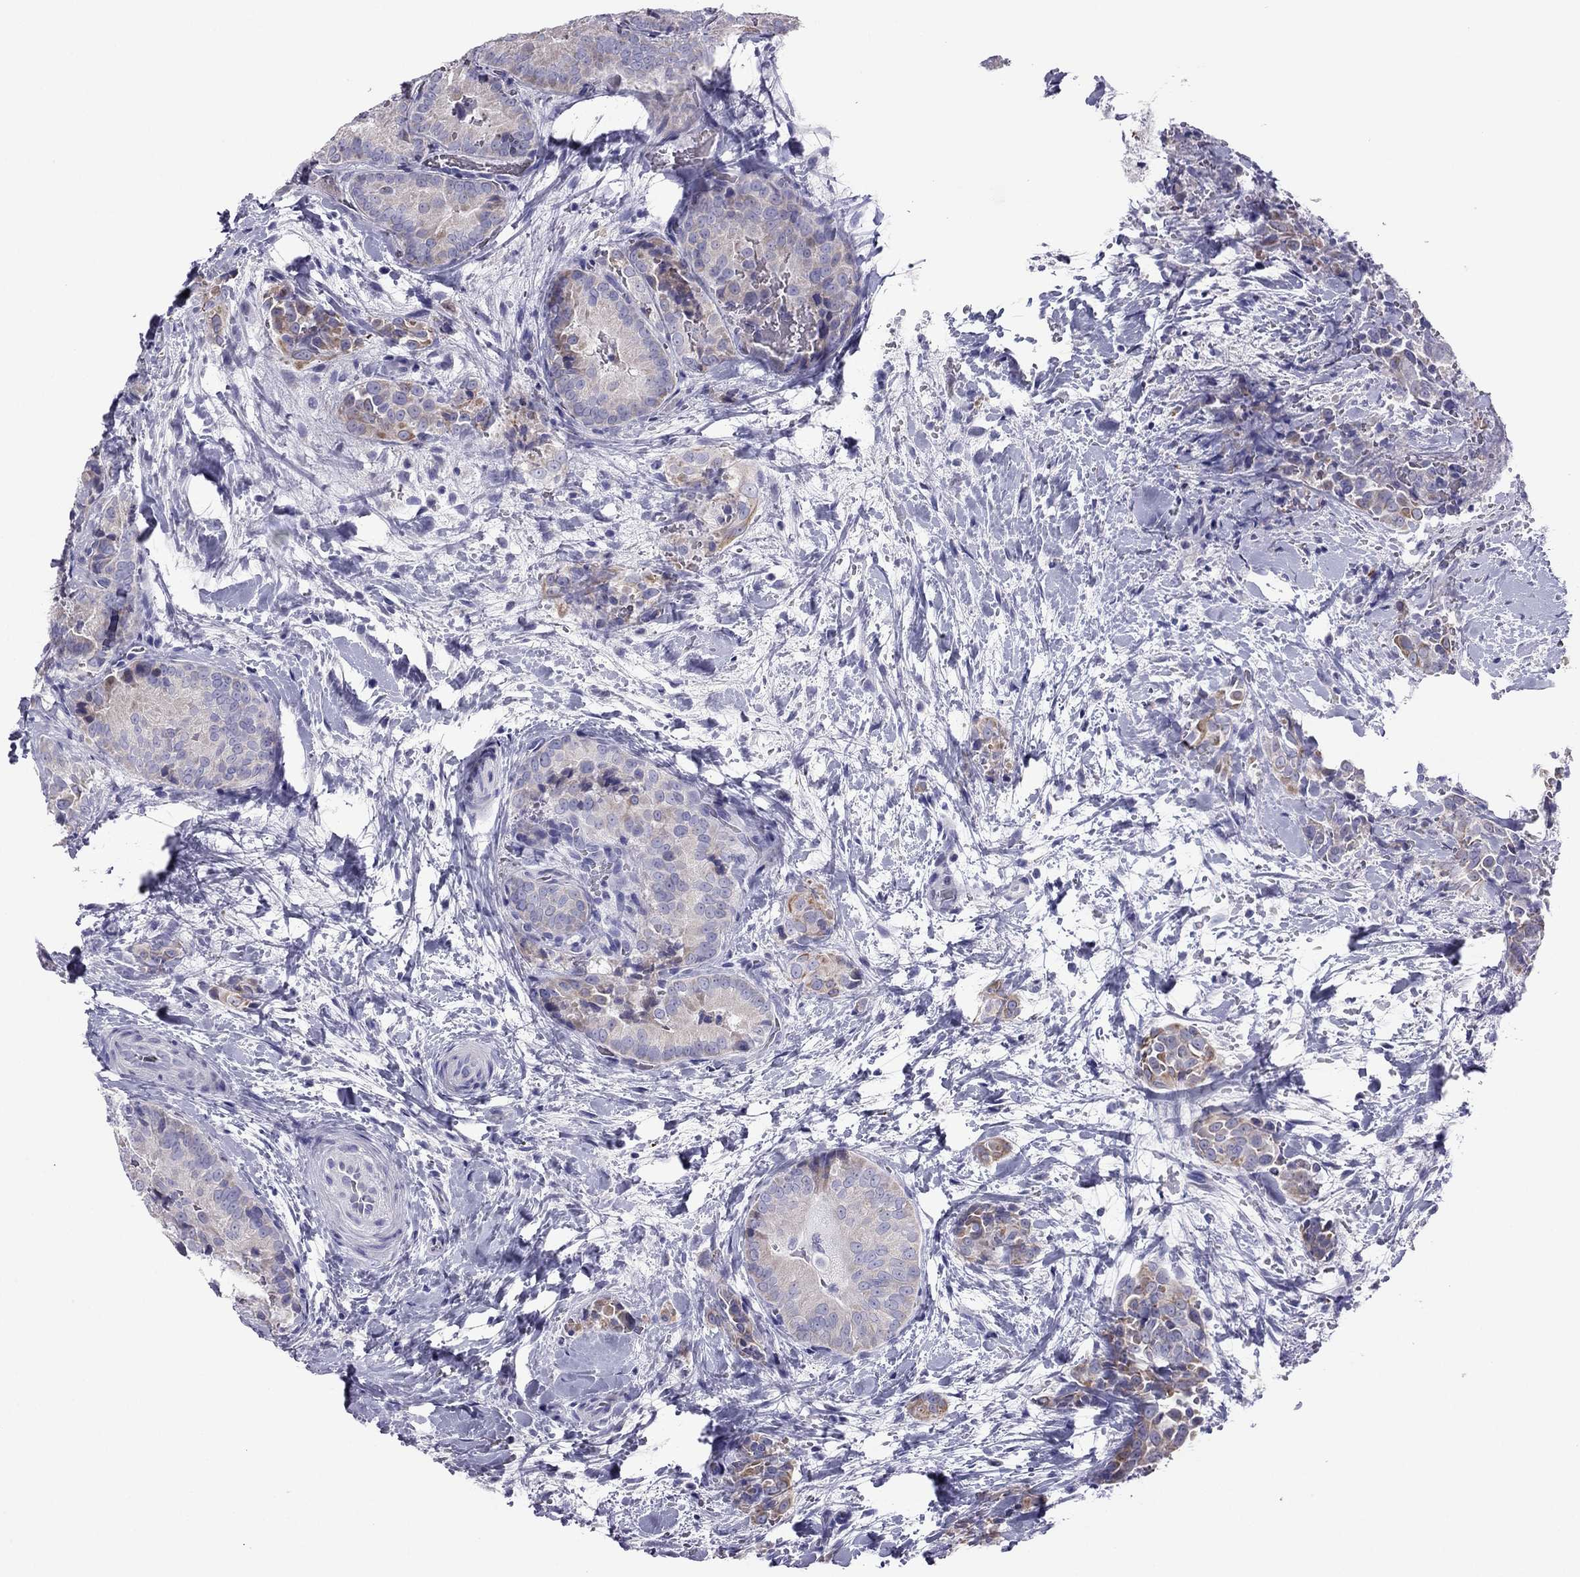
{"staining": {"intensity": "weak", "quantity": "<25%", "location": "cytoplasmic/membranous"}, "tissue": "thyroid cancer", "cell_type": "Tumor cells", "image_type": "cancer", "snomed": [{"axis": "morphology", "description": "Papillary adenocarcinoma, NOS"}, {"axis": "topography", "description": "Thyroid gland"}], "caption": "This is an IHC image of human thyroid cancer (papillary adenocarcinoma). There is no positivity in tumor cells.", "gene": "MAEL", "patient": {"sex": "male", "age": 61}}